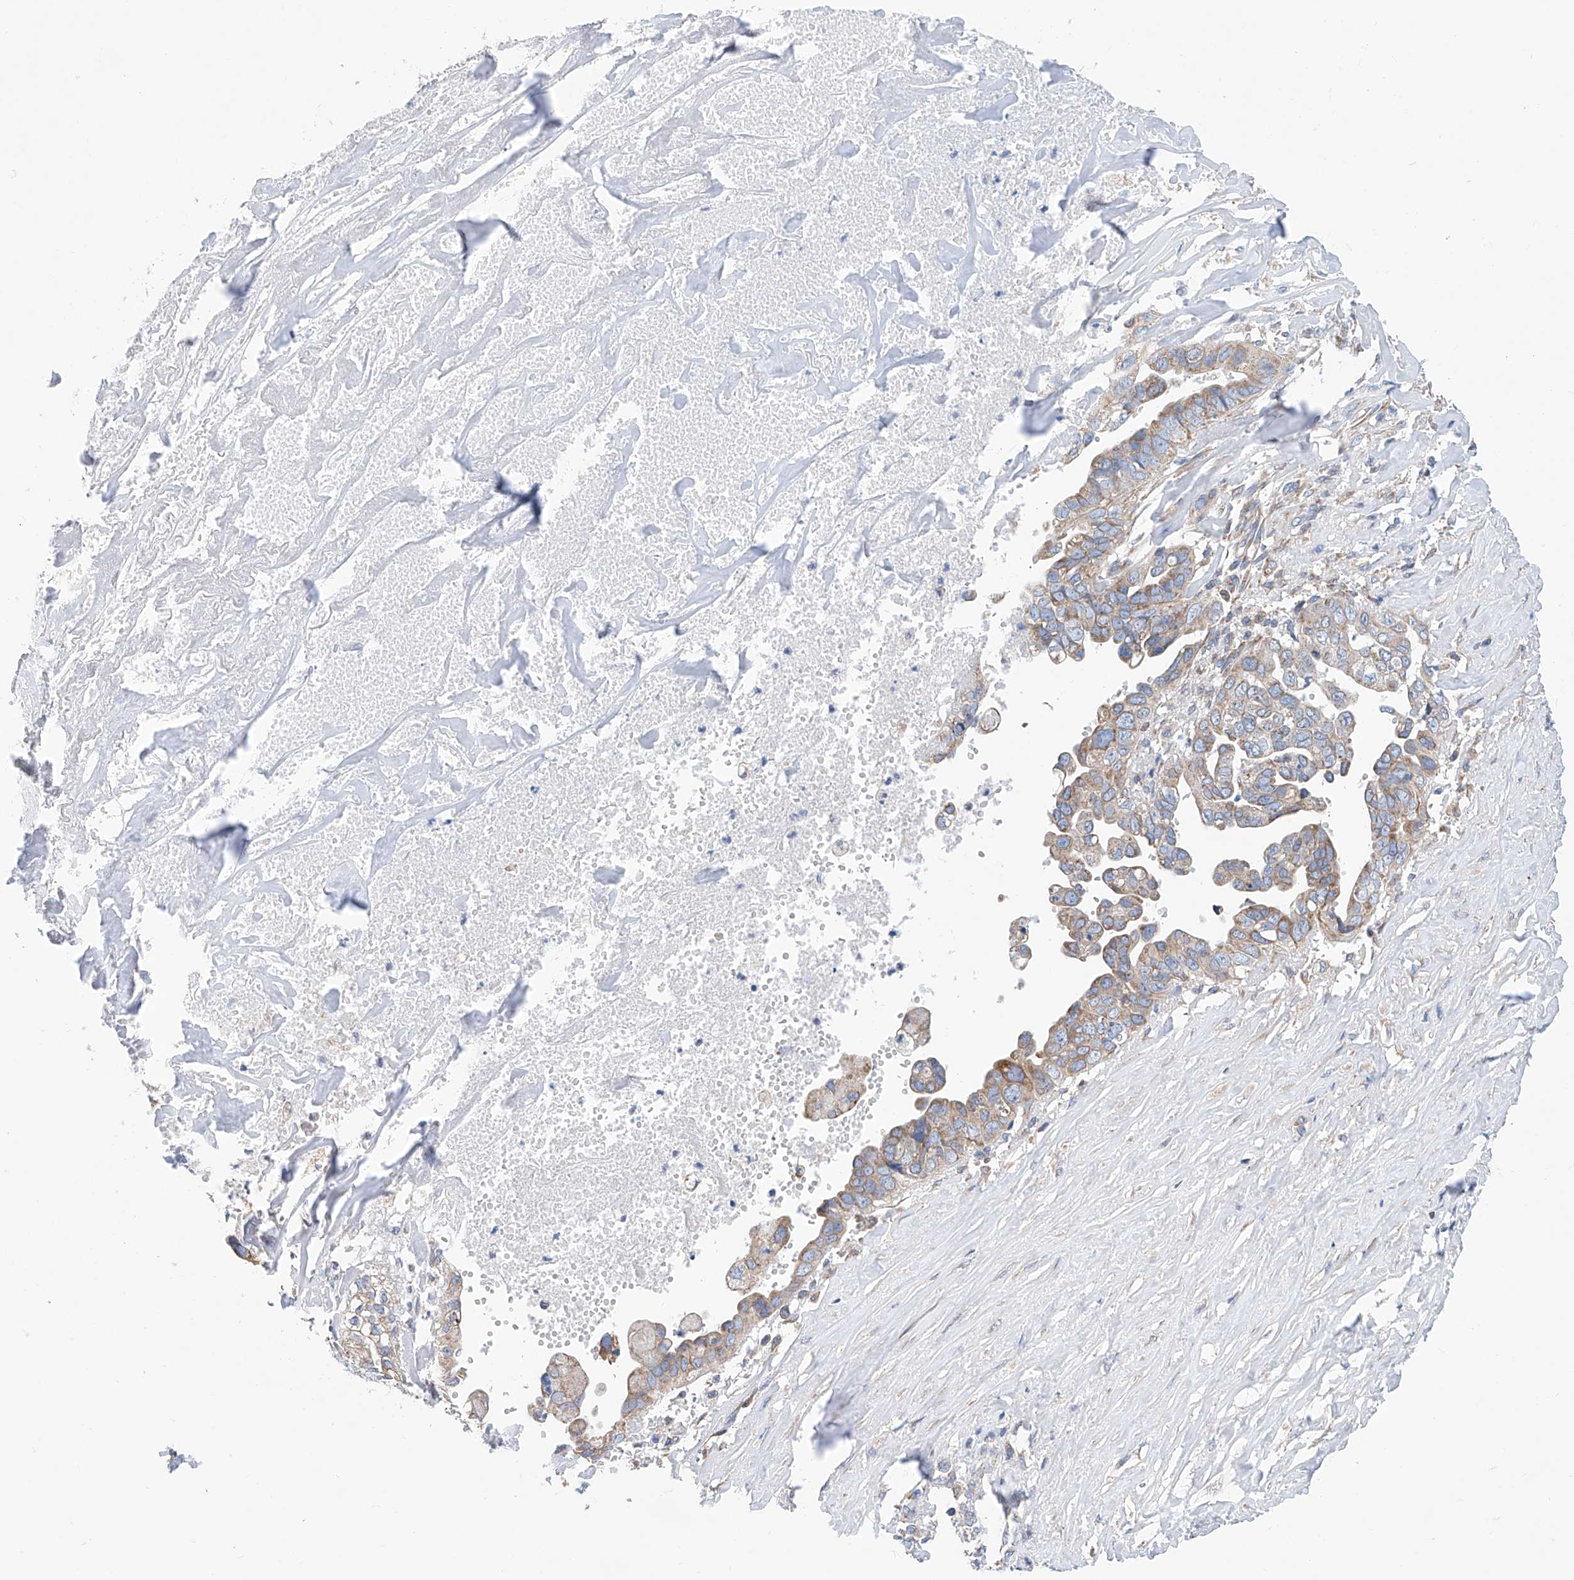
{"staining": {"intensity": "weak", "quantity": "25%-75%", "location": "cytoplasmic/membranous"}, "tissue": "liver cancer", "cell_type": "Tumor cells", "image_type": "cancer", "snomed": [{"axis": "morphology", "description": "Cholangiocarcinoma"}, {"axis": "topography", "description": "Liver"}], "caption": "An image of human liver cancer (cholangiocarcinoma) stained for a protein reveals weak cytoplasmic/membranous brown staining in tumor cells.", "gene": "MAD2L1", "patient": {"sex": "female", "age": 79}}